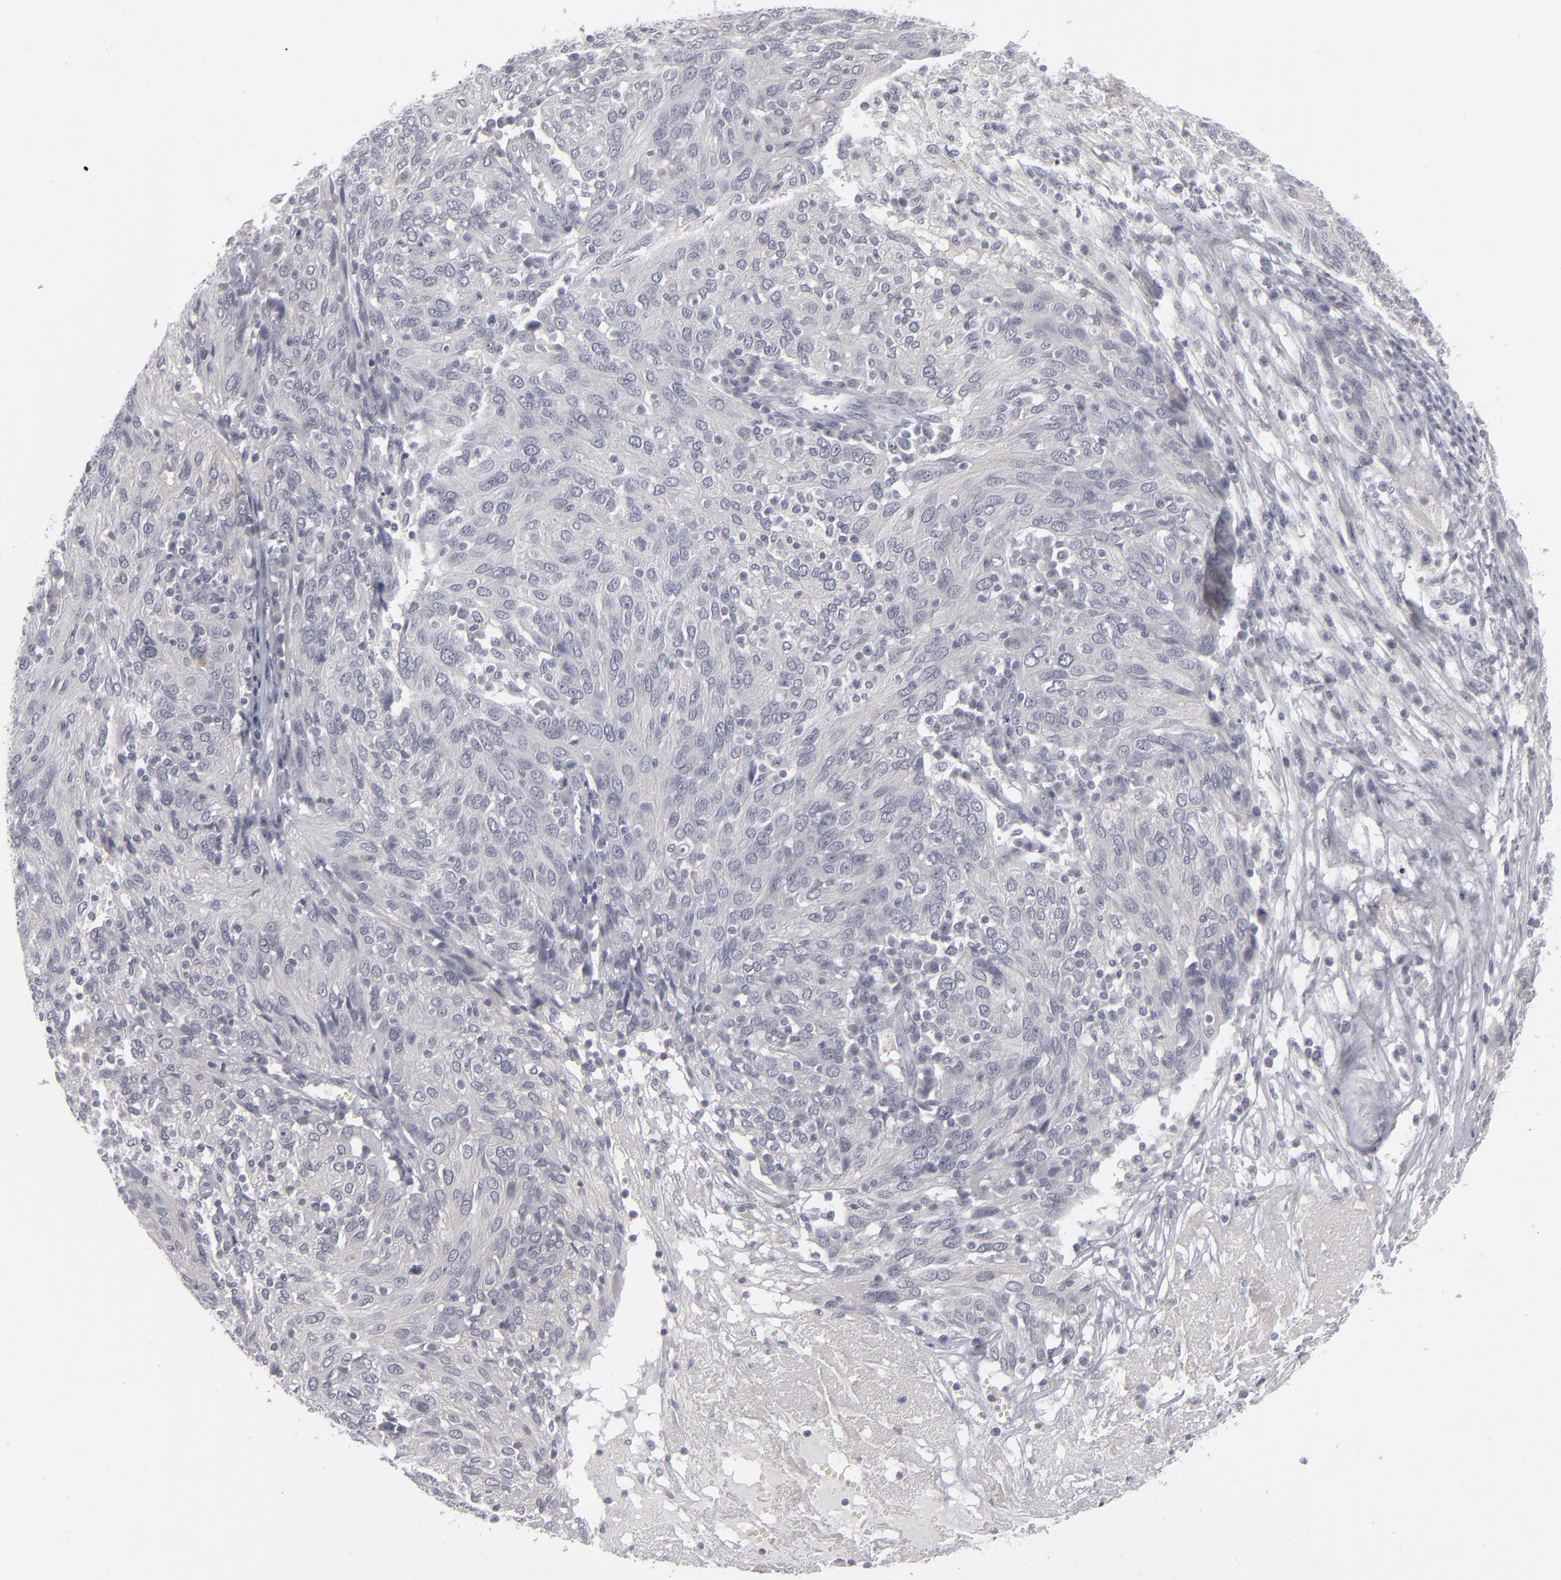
{"staining": {"intensity": "negative", "quantity": "none", "location": "none"}, "tissue": "ovarian cancer", "cell_type": "Tumor cells", "image_type": "cancer", "snomed": [{"axis": "morphology", "description": "Carcinoma, endometroid"}, {"axis": "topography", "description": "Ovary"}], "caption": "A micrograph of human ovarian cancer (endometroid carcinoma) is negative for staining in tumor cells.", "gene": "KIAA1210", "patient": {"sex": "female", "age": 50}}